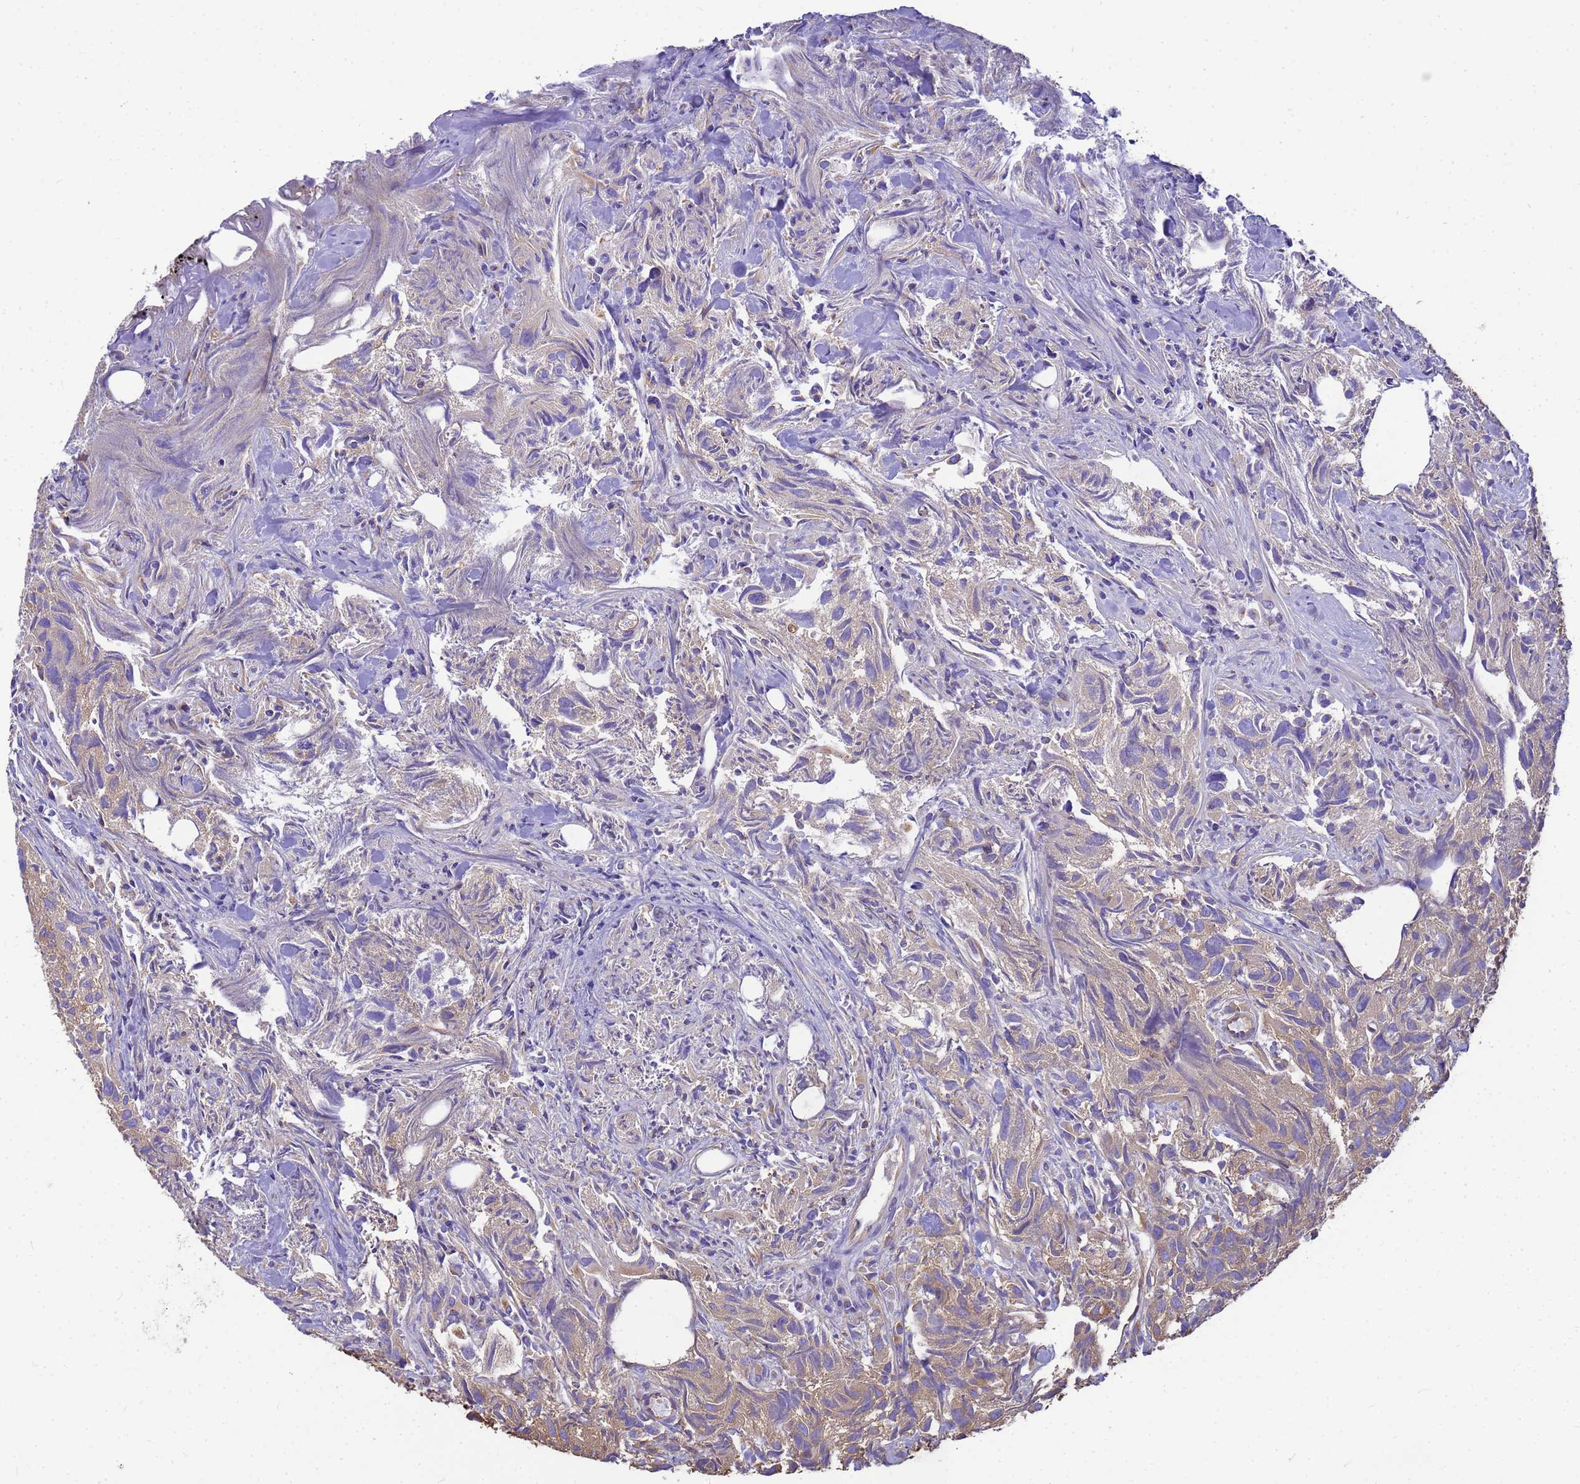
{"staining": {"intensity": "moderate", "quantity": "25%-75%", "location": "cytoplasmic/membranous"}, "tissue": "urothelial cancer", "cell_type": "Tumor cells", "image_type": "cancer", "snomed": [{"axis": "morphology", "description": "Urothelial carcinoma, High grade"}, {"axis": "topography", "description": "Urinary bladder"}], "caption": "There is medium levels of moderate cytoplasmic/membranous expression in tumor cells of urothelial carcinoma (high-grade), as demonstrated by immunohistochemical staining (brown color).", "gene": "TUBB1", "patient": {"sex": "female", "age": 75}}